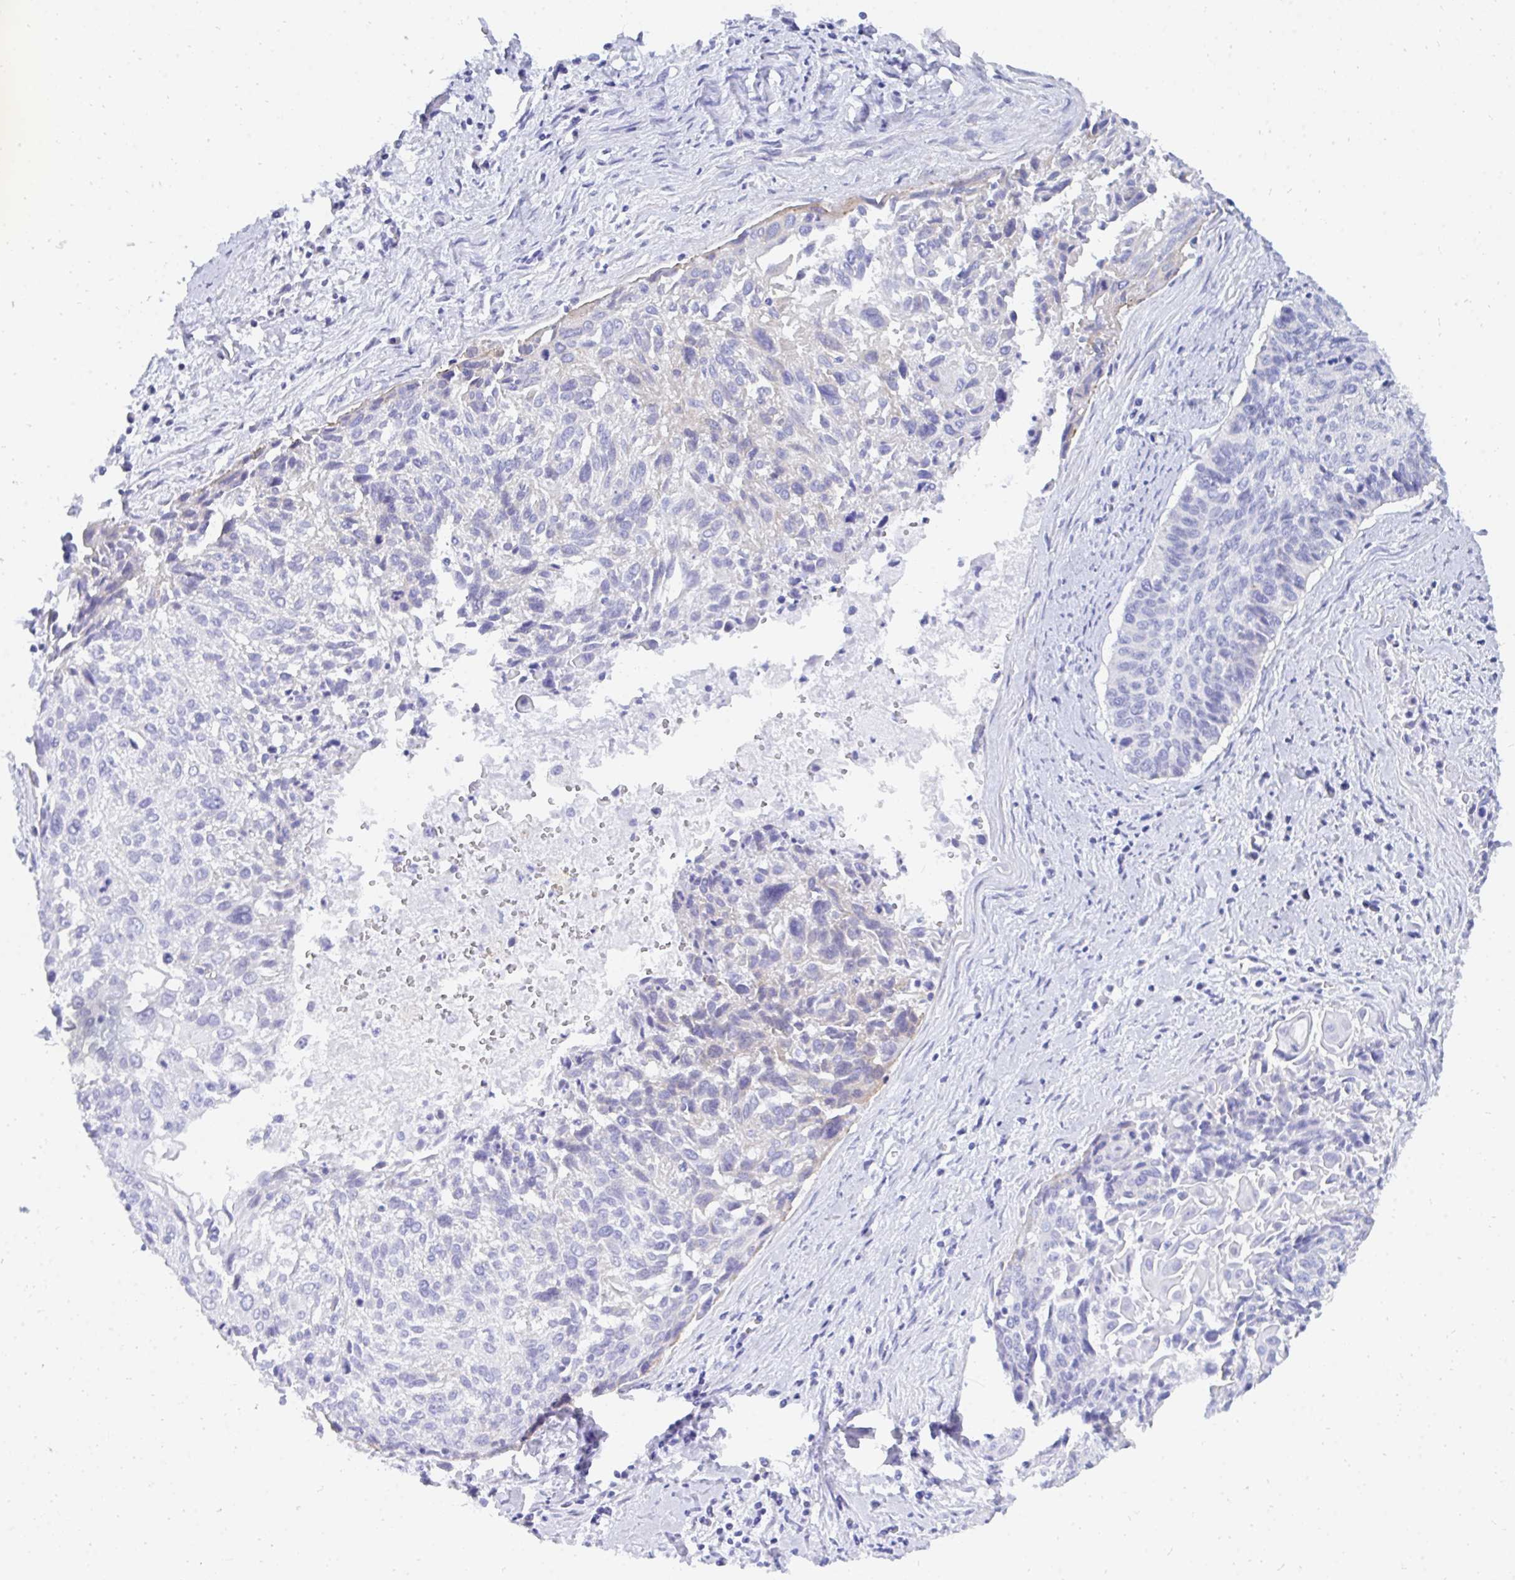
{"staining": {"intensity": "negative", "quantity": "none", "location": "none"}, "tissue": "cervical cancer", "cell_type": "Tumor cells", "image_type": "cancer", "snomed": [{"axis": "morphology", "description": "Squamous cell carcinoma, NOS"}, {"axis": "topography", "description": "Cervix"}], "caption": "High magnification brightfield microscopy of cervical cancer (squamous cell carcinoma) stained with DAB (brown) and counterstained with hematoxylin (blue): tumor cells show no significant positivity. (Stains: DAB (3,3'-diaminobenzidine) IHC with hematoxylin counter stain, Microscopy: brightfield microscopy at high magnification).", "gene": "MROH2B", "patient": {"sex": "female", "age": 55}}